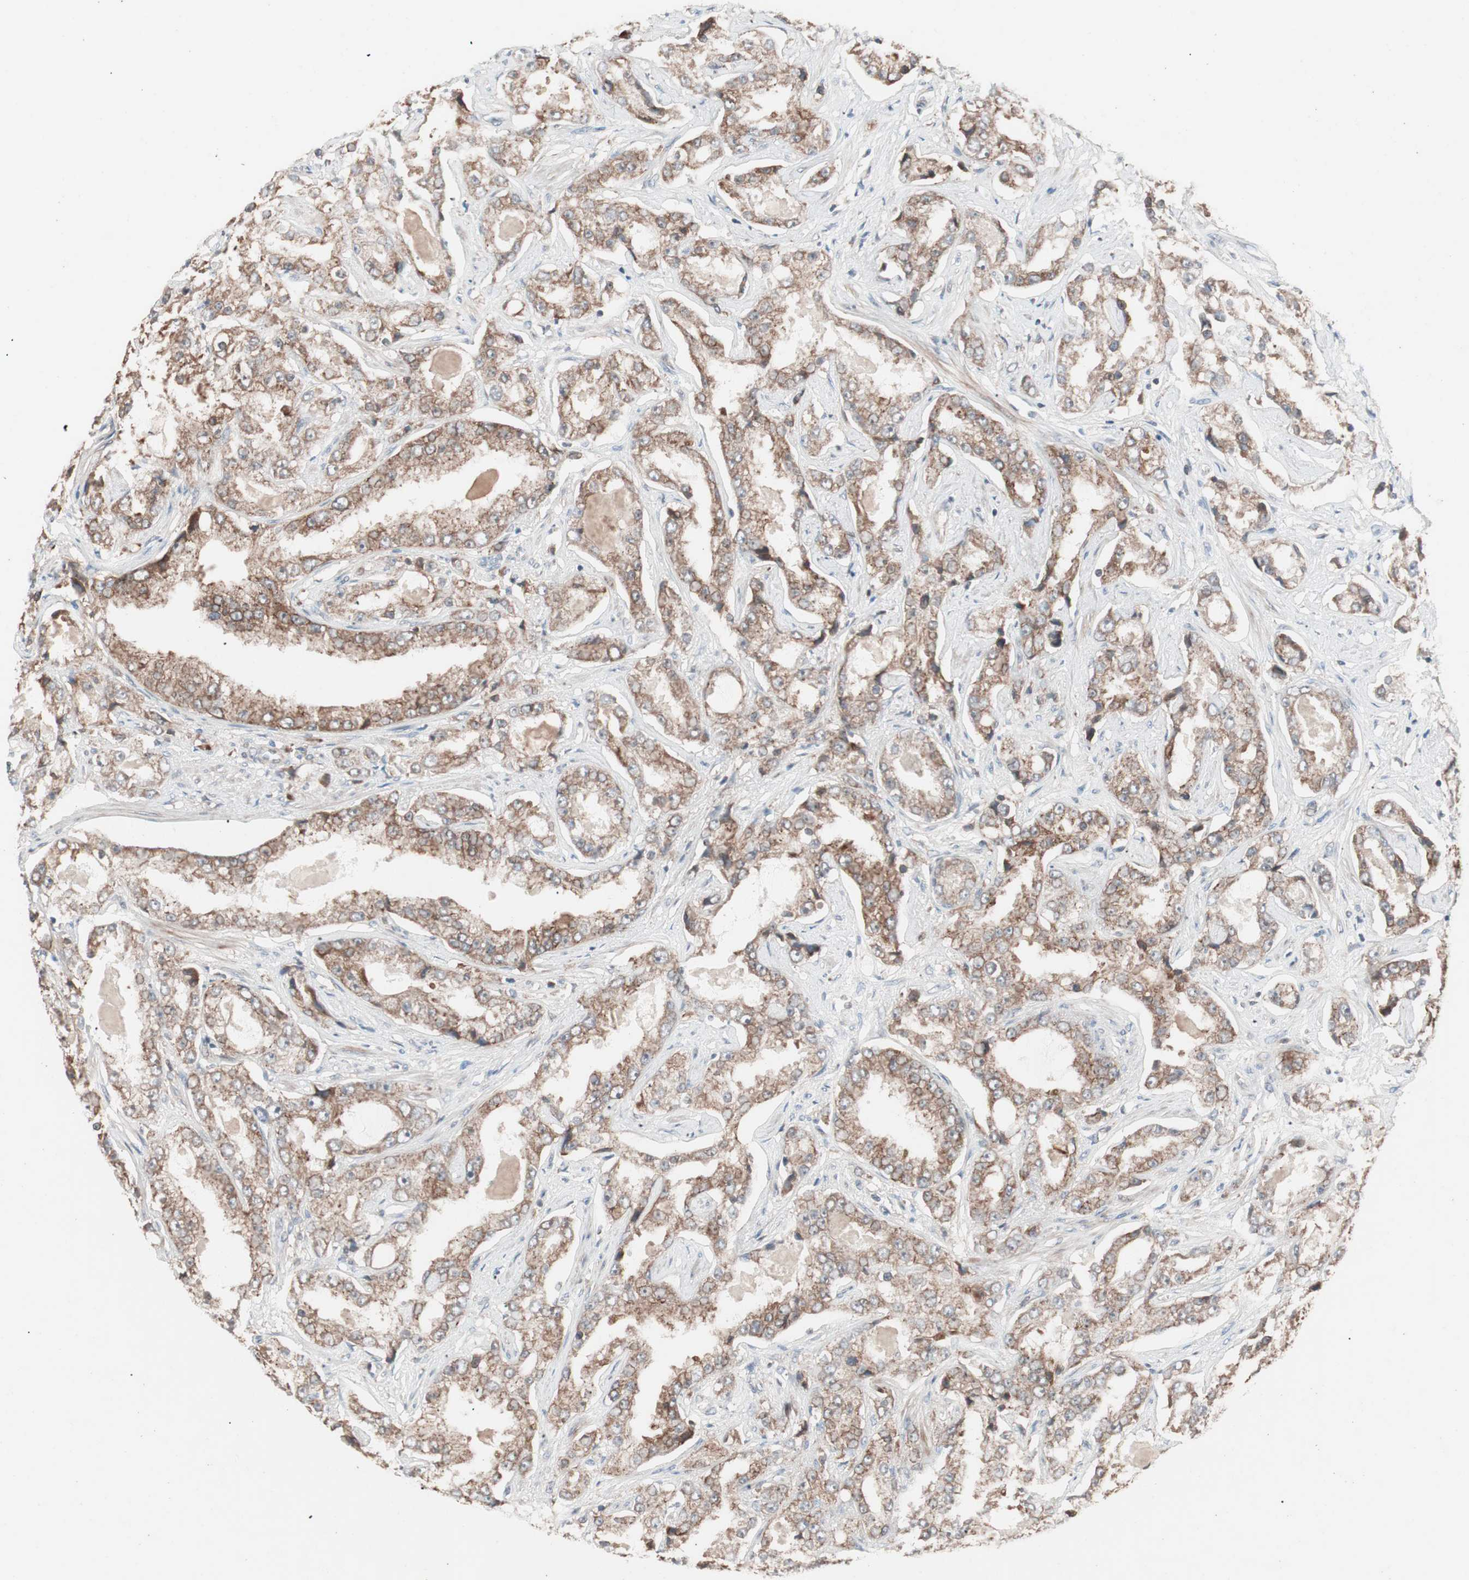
{"staining": {"intensity": "moderate", "quantity": ">75%", "location": "cytoplasmic/membranous"}, "tissue": "prostate cancer", "cell_type": "Tumor cells", "image_type": "cancer", "snomed": [{"axis": "morphology", "description": "Adenocarcinoma, High grade"}, {"axis": "topography", "description": "Prostate"}], "caption": "A brown stain shows moderate cytoplasmic/membranous positivity of a protein in human adenocarcinoma (high-grade) (prostate) tumor cells. The staining was performed using DAB (3,3'-diaminobenzidine) to visualize the protein expression in brown, while the nuclei were stained in blue with hematoxylin (Magnification: 20x).", "gene": "FAAH", "patient": {"sex": "male", "age": 73}}